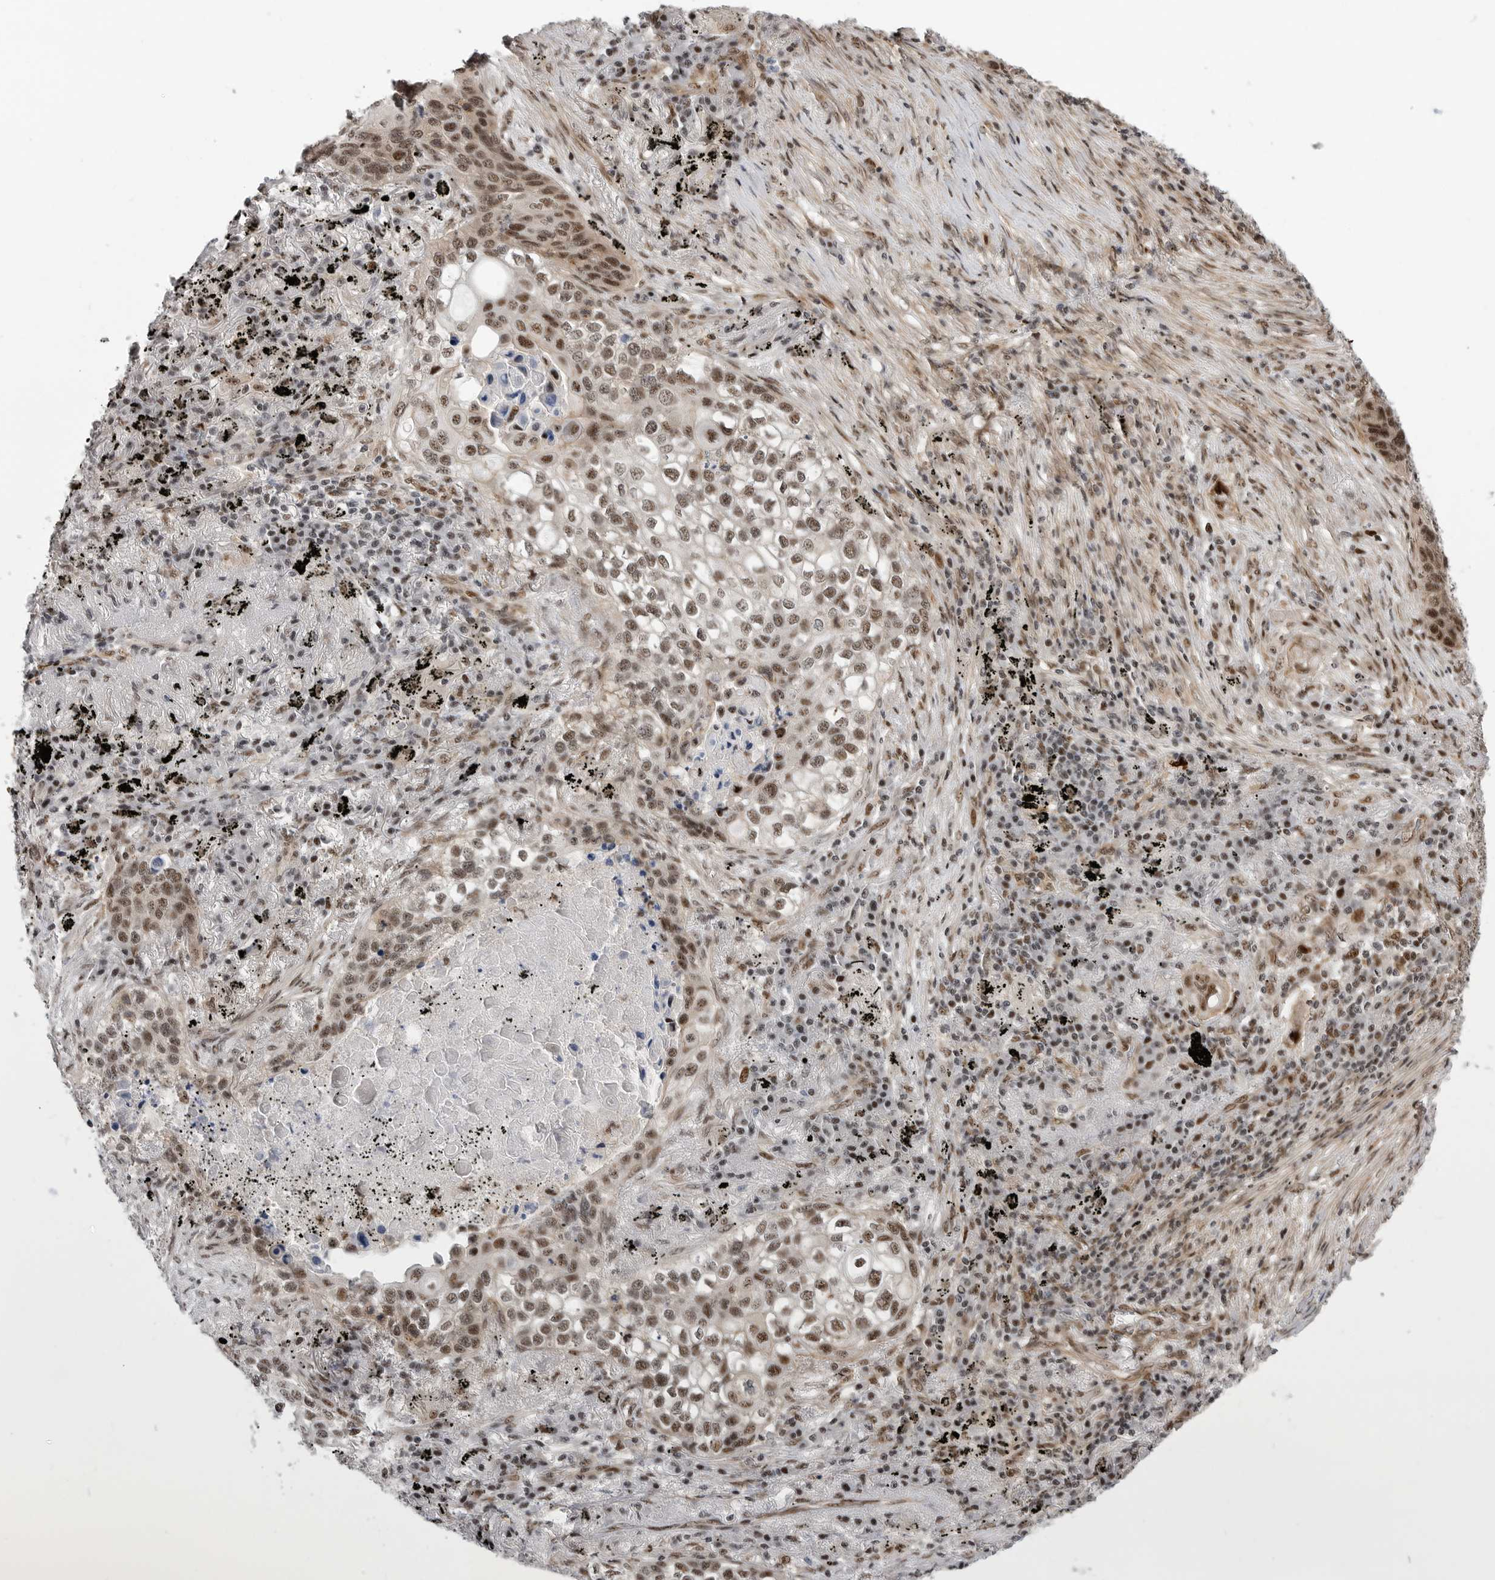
{"staining": {"intensity": "moderate", "quantity": ">75%", "location": "nuclear"}, "tissue": "lung cancer", "cell_type": "Tumor cells", "image_type": "cancer", "snomed": [{"axis": "morphology", "description": "Squamous cell carcinoma, NOS"}, {"axis": "topography", "description": "Lung"}], "caption": "About >75% of tumor cells in squamous cell carcinoma (lung) demonstrate moderate nuclear protein expression as visualized by brown immunohistochemical staining.", "gene": "GPATCH2", "patient": {"sex": "female", "age": 63}}